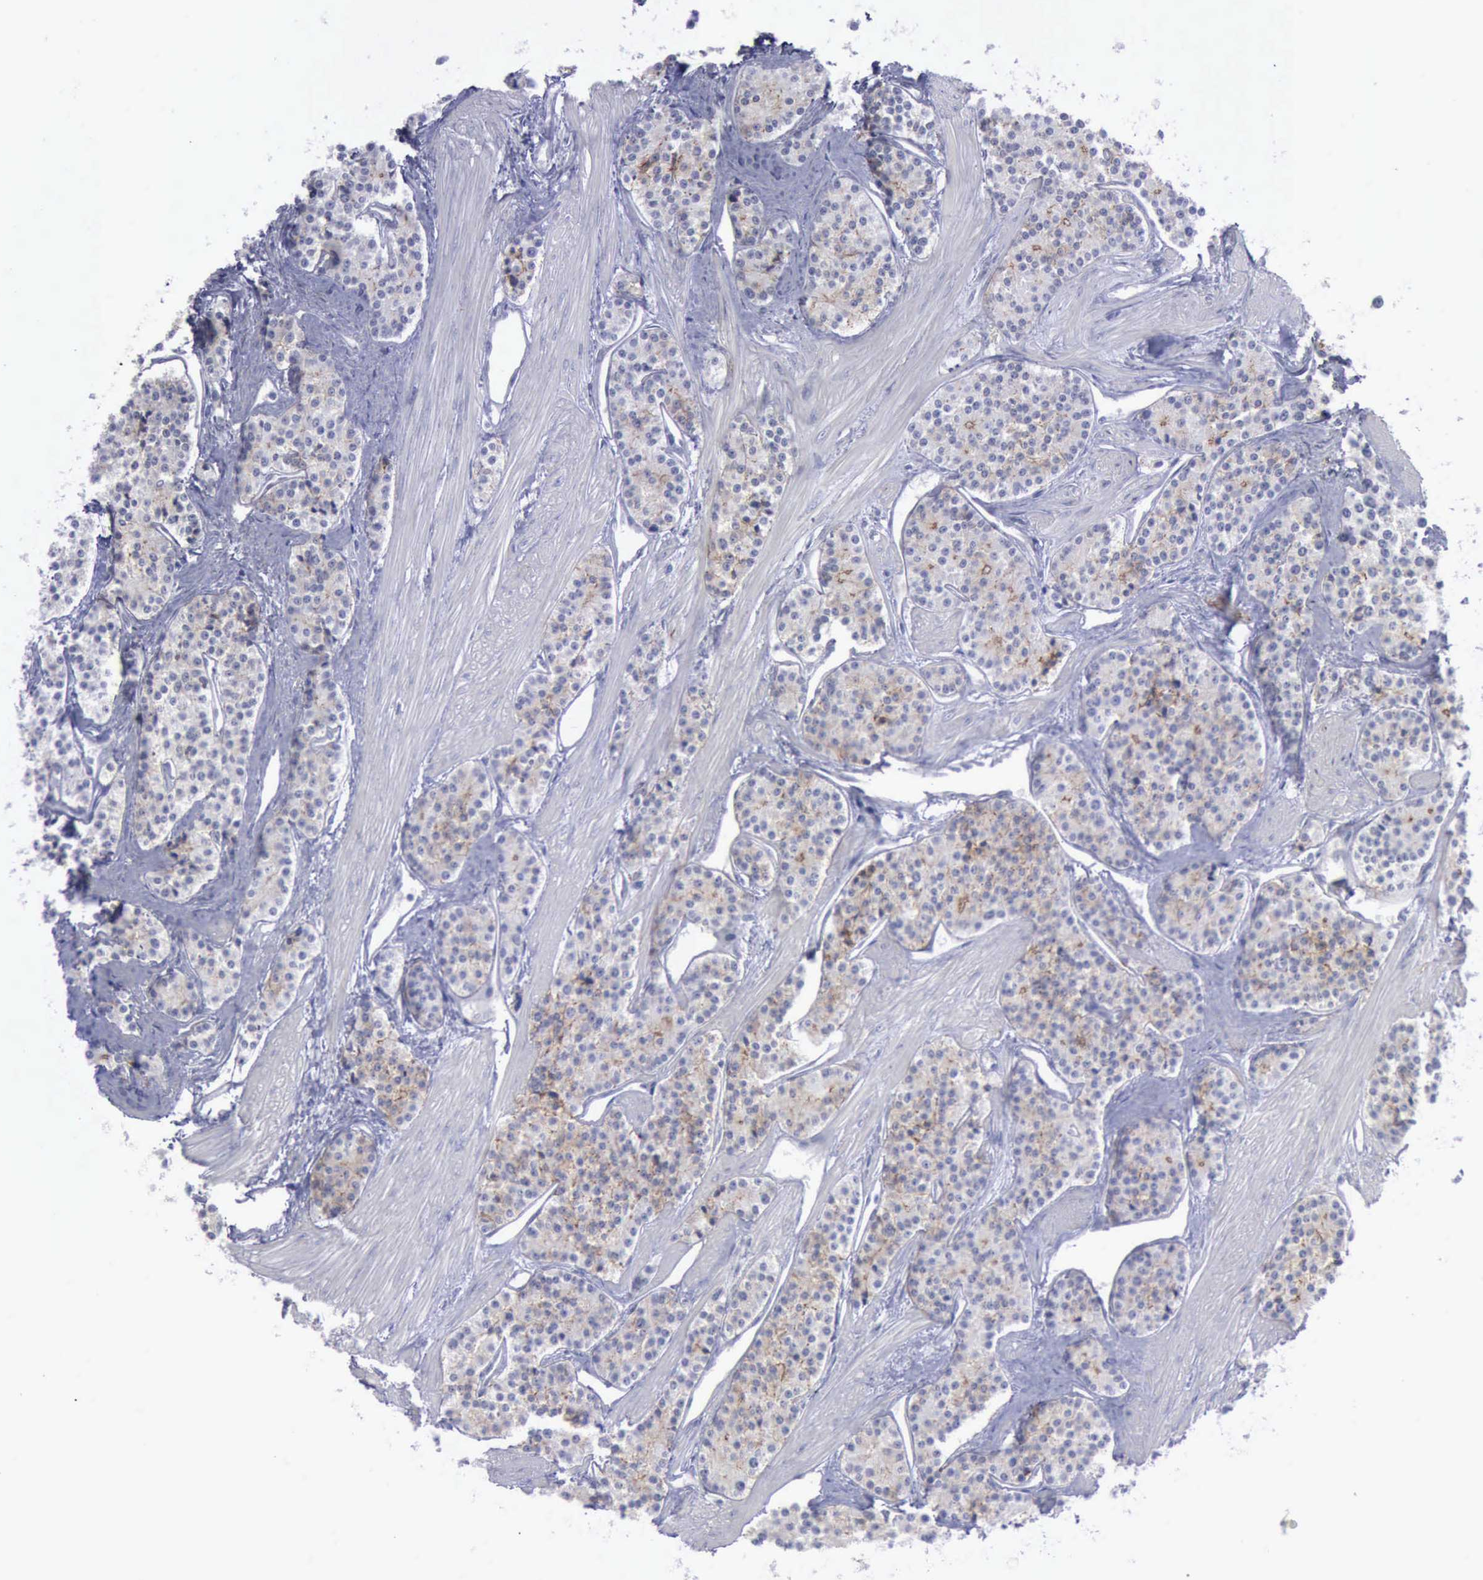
{"staining": {"intensity": "weak", "quantity": "25%-75%", "location": "cytoplasmic/membranous"}, "tissue": "carcinoid", "cell_type": "Tumor cells", "image_type": "cancer", "snomed": [{"axis": "morphology", "description": "Carcinoid, malignant, NOS"}, {"axis": "topography", "description": "Stomach"}], "caption": "Protein expression analysis of malignant carcinoid shows weak cytoplasmic/membranous staining in about 25%-75% of tumor cells. The protein is stained brown, and the nuclei are stained in blue (DAB (3,3'-diaminobenzidine) IHC with brightfield microscopy, high magnification).", "gene": "CDH2", "patient": {"sex": "female", "age": 76}}